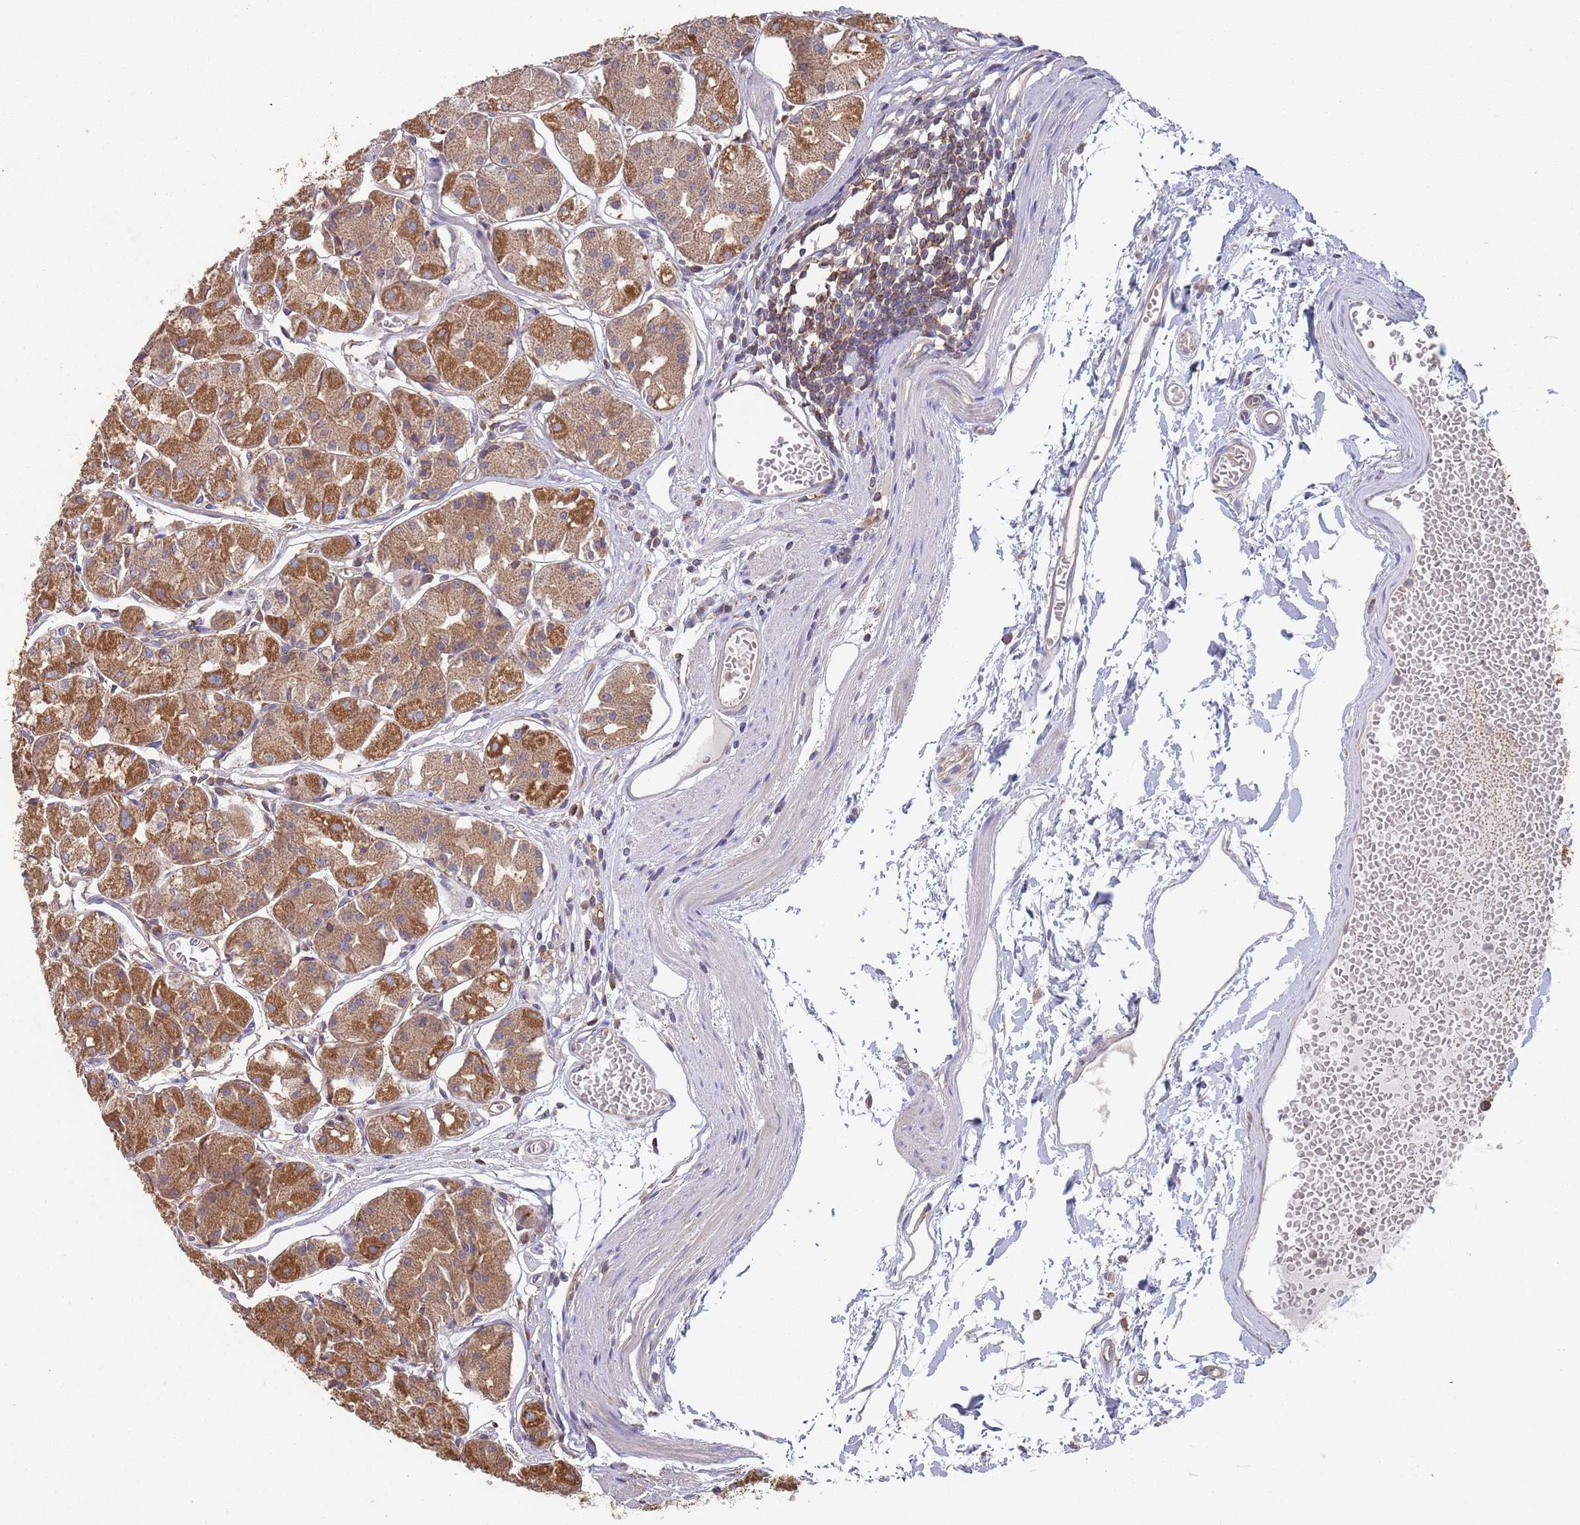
{"staining": {"intensity": "strong", "quantity": ">75%", "location": "cytoplasmic/membranous"}, "tissue": "stomach", "cell_type": "Glandular cells", "image_type": "normal", "snomed": [{"axis": "morphology", "description": "Normal tissue, NOS"}, {"axis": "topography", "description": "Stomach"}], "caption": "Protein analysis of normal stomach displays strong cytoplasmic/membranous expression in about >75% of glandular cells. Using DAB (3,3'-diaminobenzidine) (brown) and hematoxylin (blue) stains, captured at high magnification using brightfield microscopy.", "gene": "GDI1", "patient": {"sex": "male", "age": 55}}